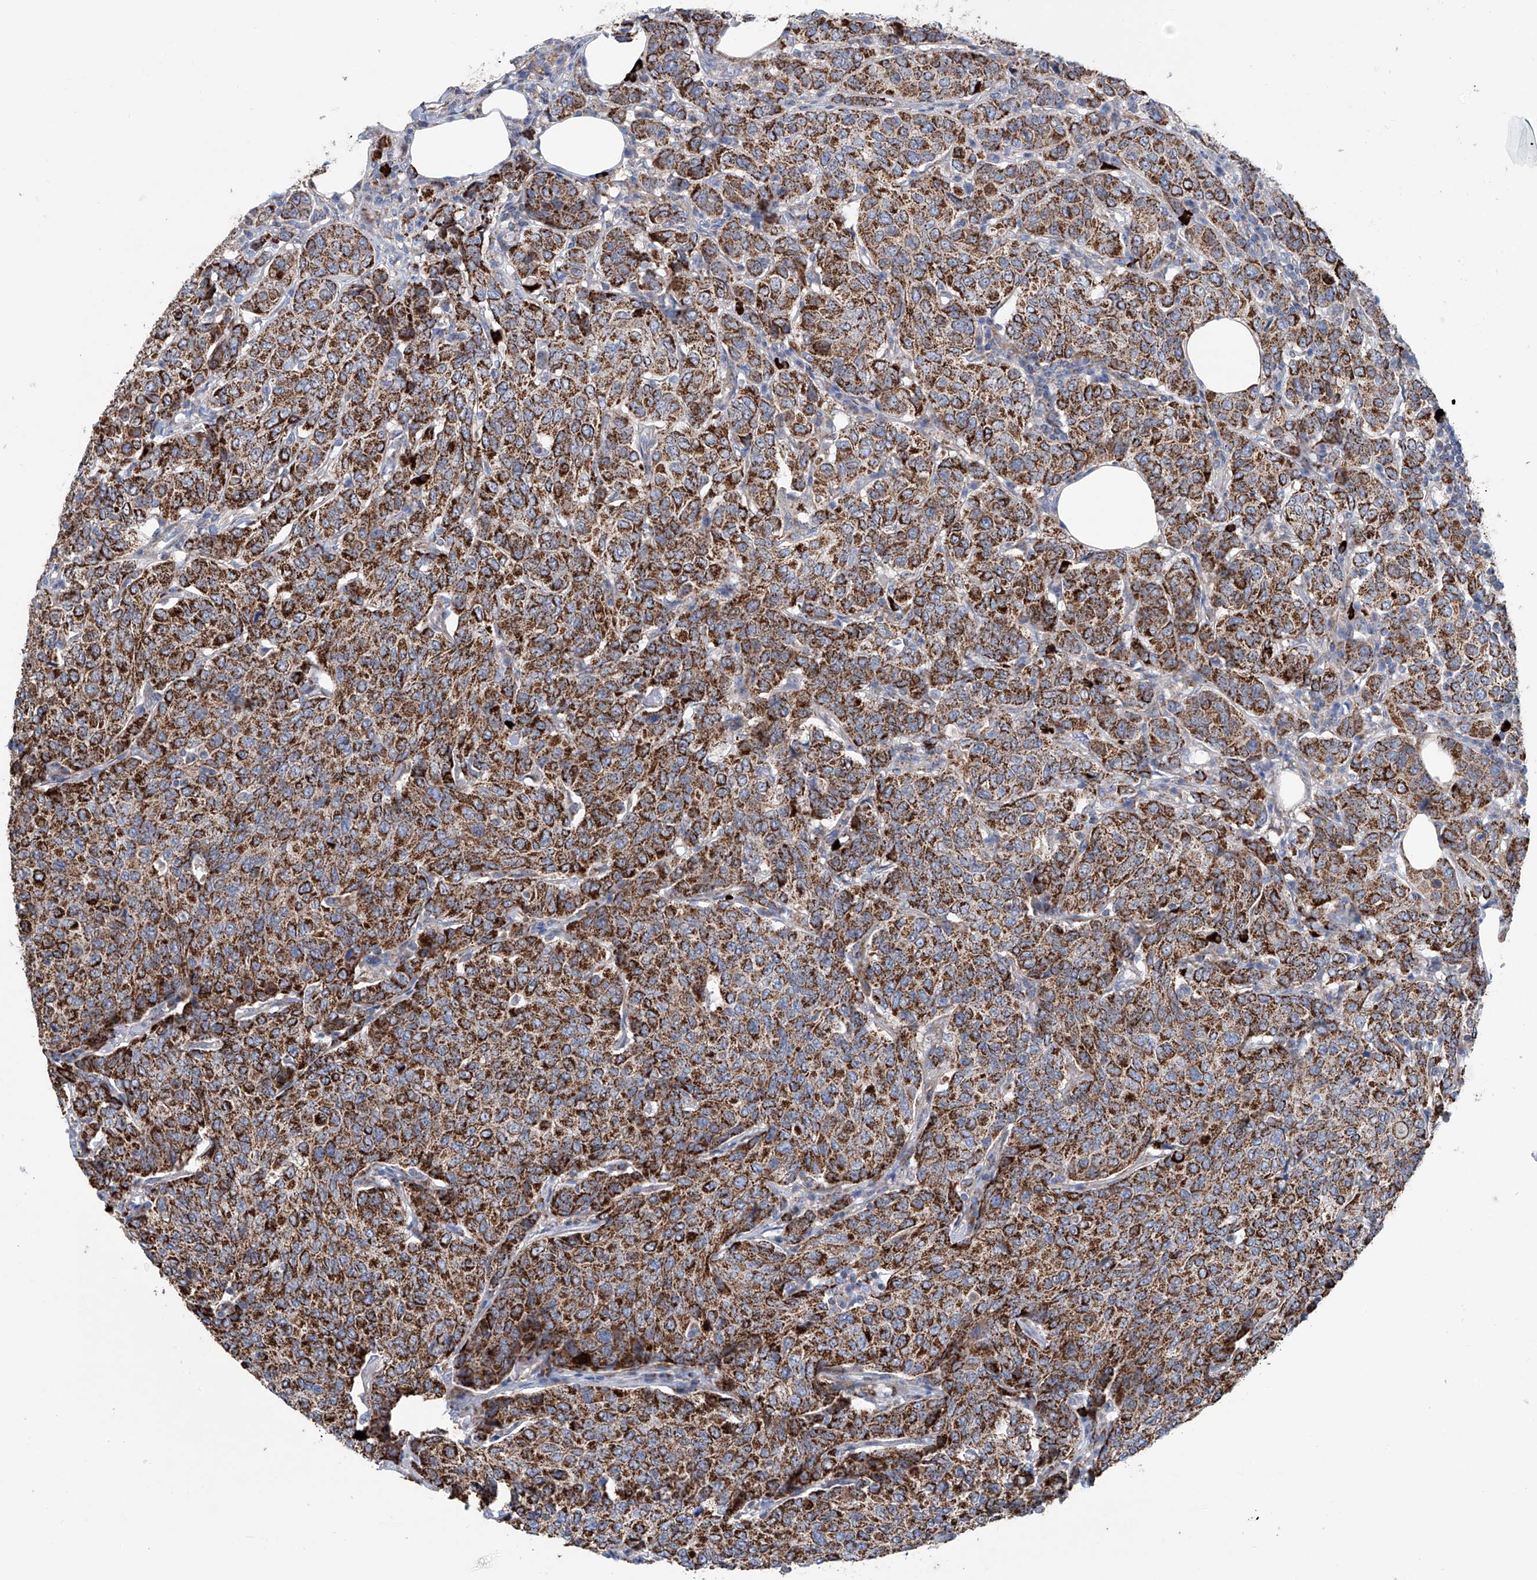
{"staining": {"intensity": "strong", "quantity": ">75%", "location": "cytoplasmic/membranous"}, "tissue": "breast cancer", "cell_type": "Tumor cells", "image_type": "cancer", "snomed": [{"axis": "morphology", "description": "Duct carcinoma"}, {"axis": "topography", "description": "Breast"}], "caption": "Breast infiltrating ductal carcinoma tissue reveals strong cytoplasmic/membranous positivity in approximately >75% of tumor cells The staining was performed using DAB (3,3'-diaminobenzidine), with brown indicating positive protein expression. Nuclei are stained blue with hematoxylin.", "gene": "ALDH6A1", "patient": {"sex": "female", "age": 55}}